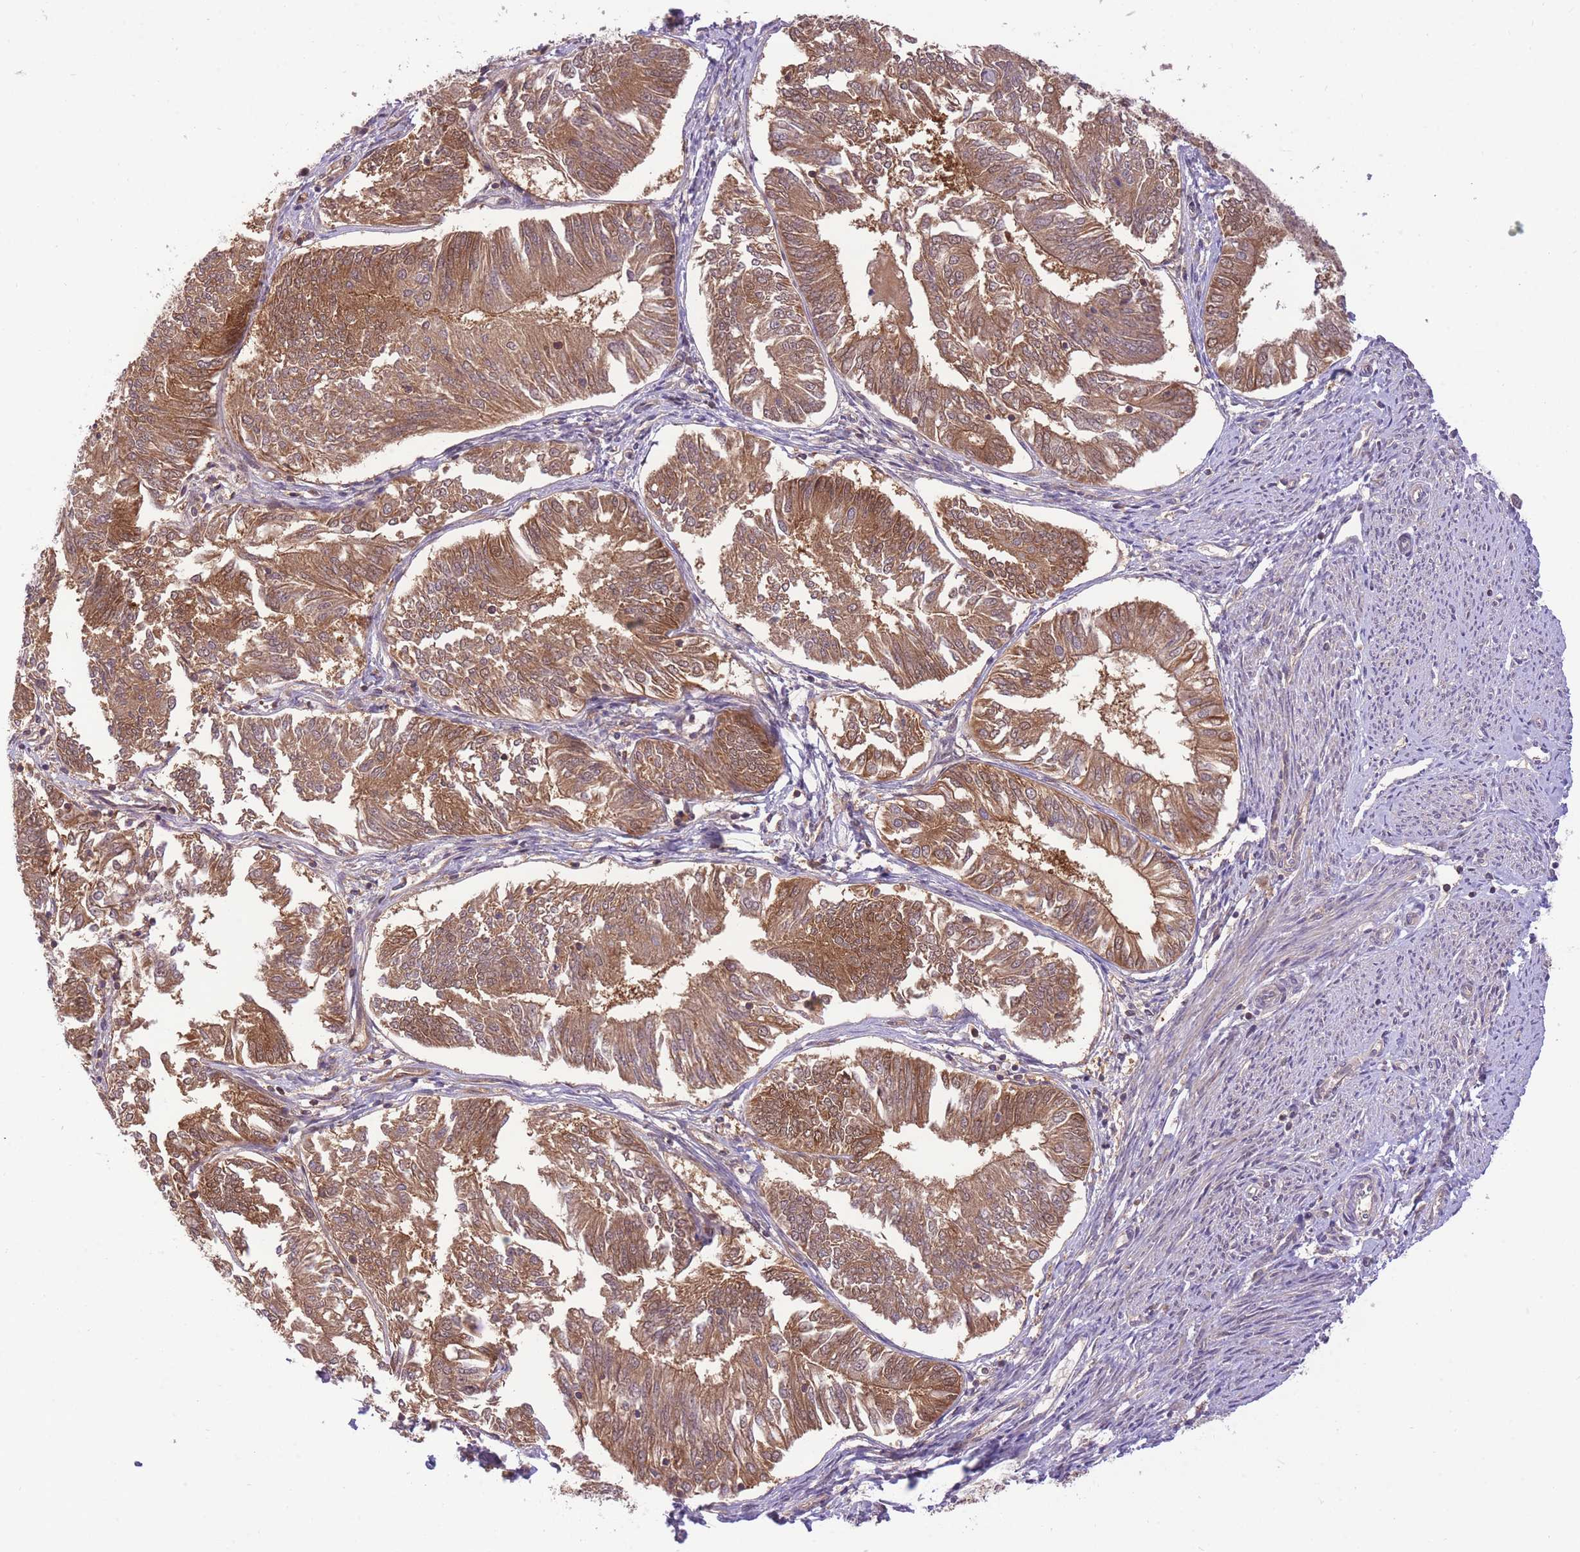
{"staining": {"intensity": "moderate", "quantity": ">75%", "location": "cytoplasmic/membranous"}, "tissue": "endometrial cancer", "cell_type": "Tumor cells", "image_type": "cancer", "snomed": [{"axis": "morphology", "description": "Adenocarcinoma, NOS"}, {"axis": "topography", "description": "Endometrium"}], "caption": "Immunohistochemical staining of adenocarcinoma (endometrial) reveals moderate cytoplasmic/membranous protein staining in about >75% of tumor cells.", "gene": "PREP", "patient": {"sex": "female", "age": 58}}